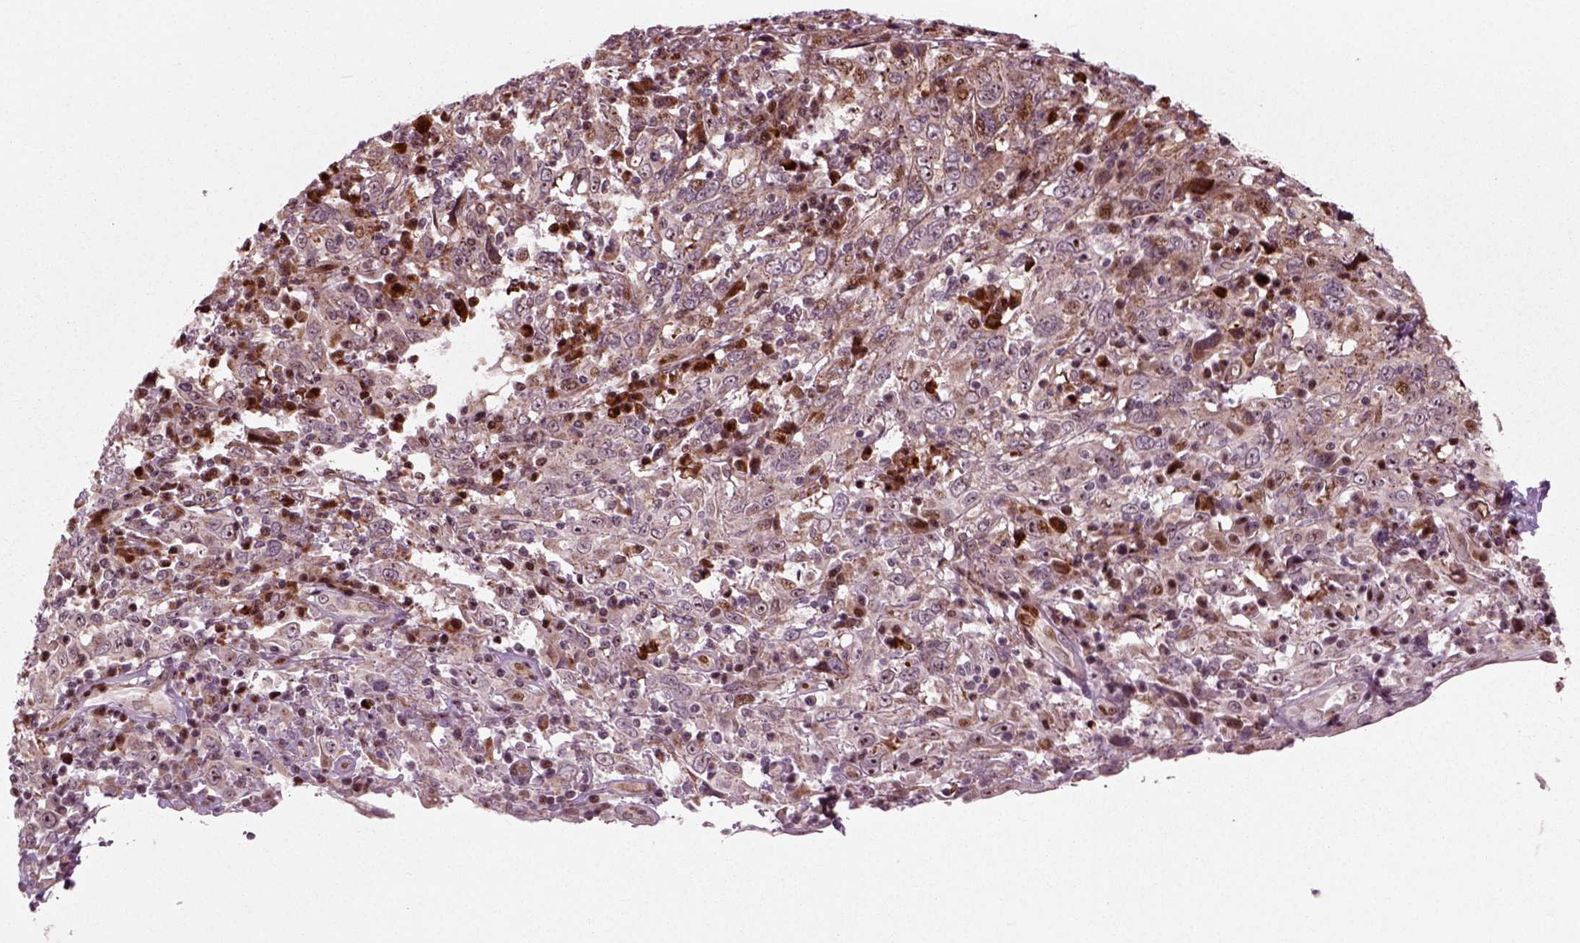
{"staining": {"intensity": "negative", "quantity": "none", "location": "none"}, "tissue": "cervical cancer", "cell_type": "Tumor cells", "image_type": "cancer", "snomed": [{"axis": "morphology", "description": "Squamous cell carcinoma, NOS"}, {"axis": "topography", "description": "Cervix"}], "caption": "High magnification brightfield microscopy of cervical cancer (squamous cell carcinoma) stained with DAB (3,3'-diaminobenzidine) (brown) and counterstained with hematoxylin (blue): tumor cells show no significant staining.", "gene": "CDC14A", "patient": {"sex": "female", "age": 46}}